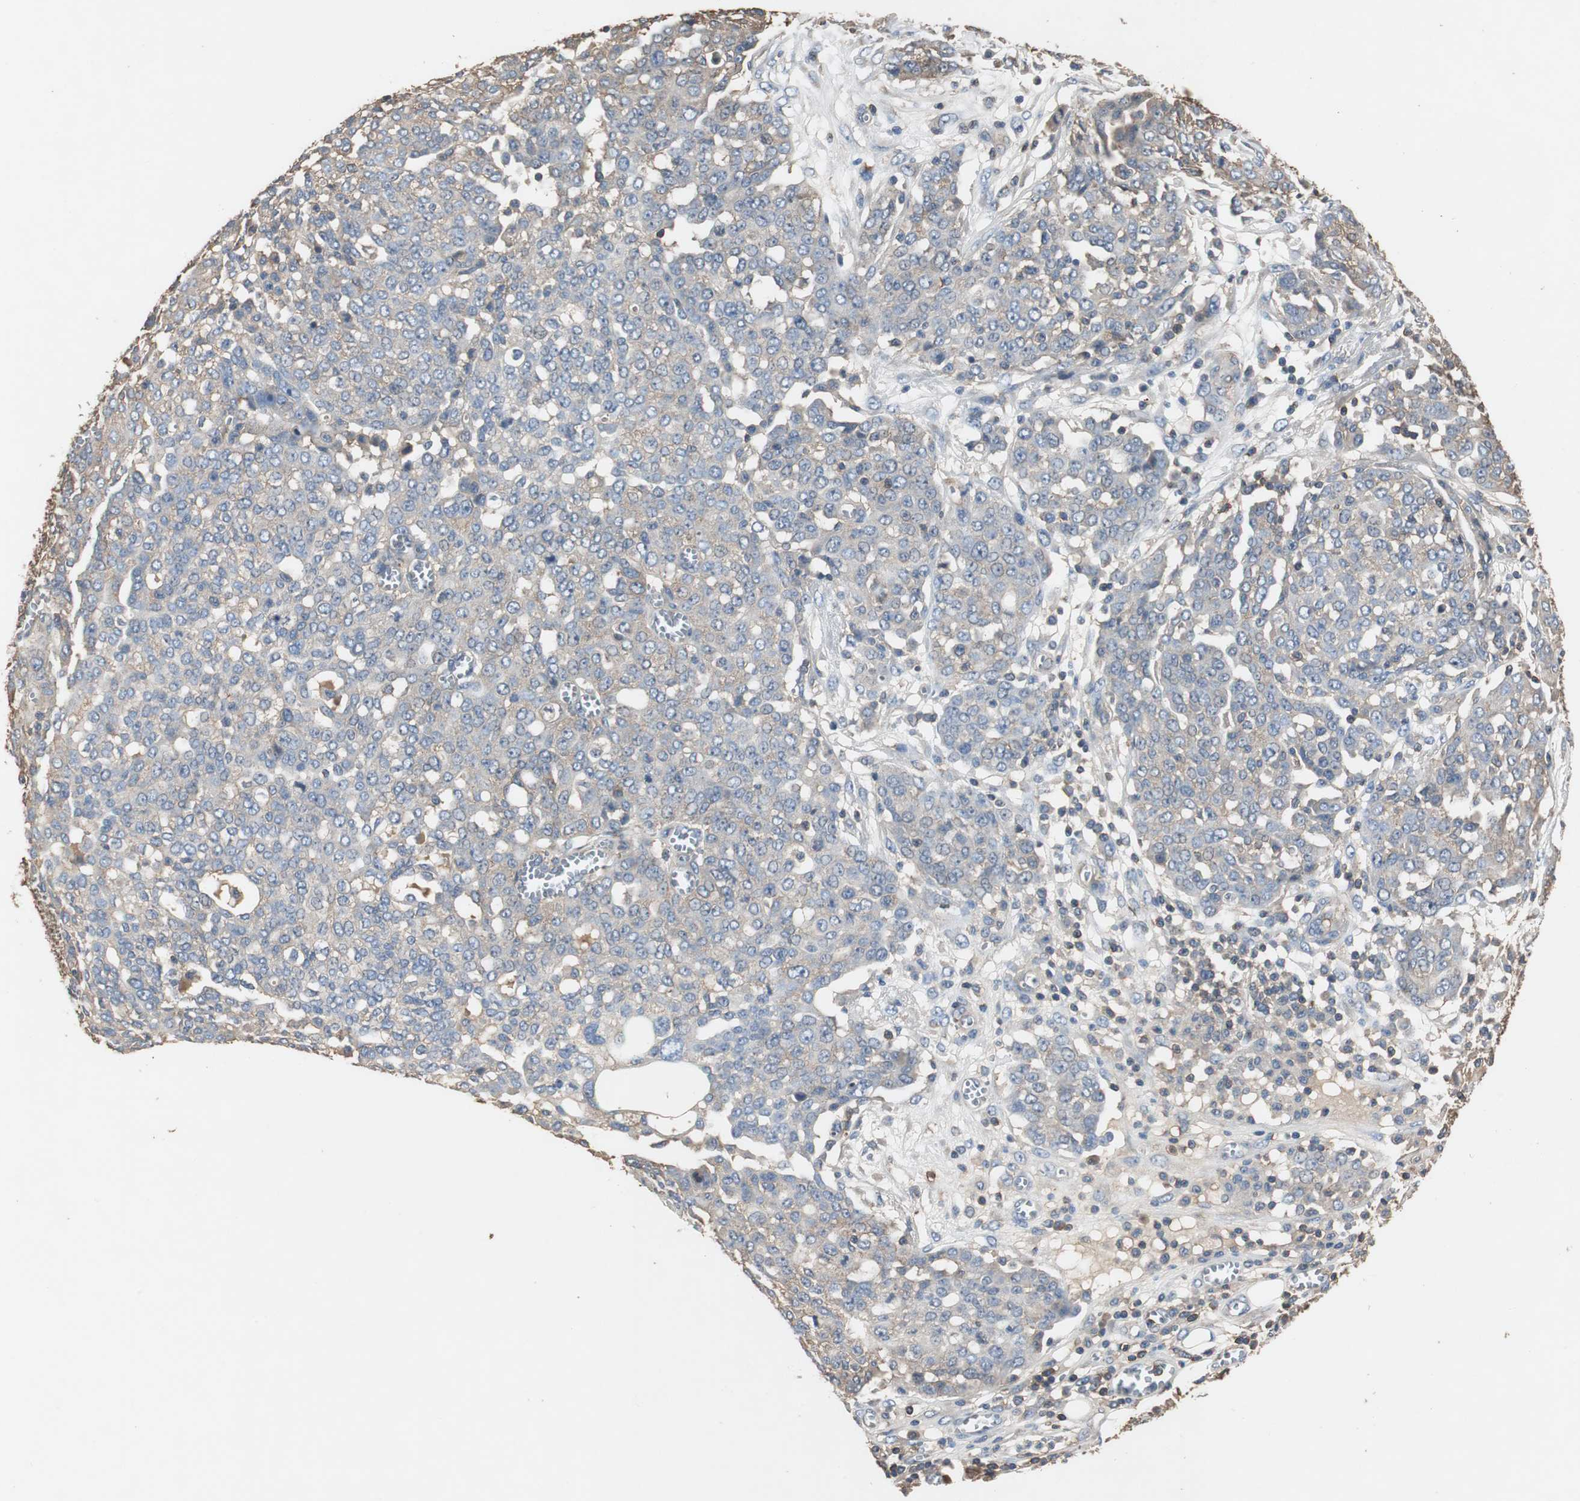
{"staining": {"intensity": "weak", "quantity": "<25%", "location": "cytoplasmic/membranous"}, "tissue": "ovarian cancer", "cell_type": "Tumor cells", "image_type": "cancer", "snomed": [{"axis": "morphology", "description": "Cystadenocarcinoma, serous, NOS"}, {"axis": "topography", "description": "Soft tissue"}, {"axis": "topography", "description": "Ovary"}], "caption": "Immunohistochemistry (IHC) micrograph of neoplastic tissue: ovarian cancer stained with DAB (3,3'-diaminobenzidine) shows no significant protein staining in tumor cells.", "gene": "TNFRSF14", "patient": {"sex": "female", "age": 57}}